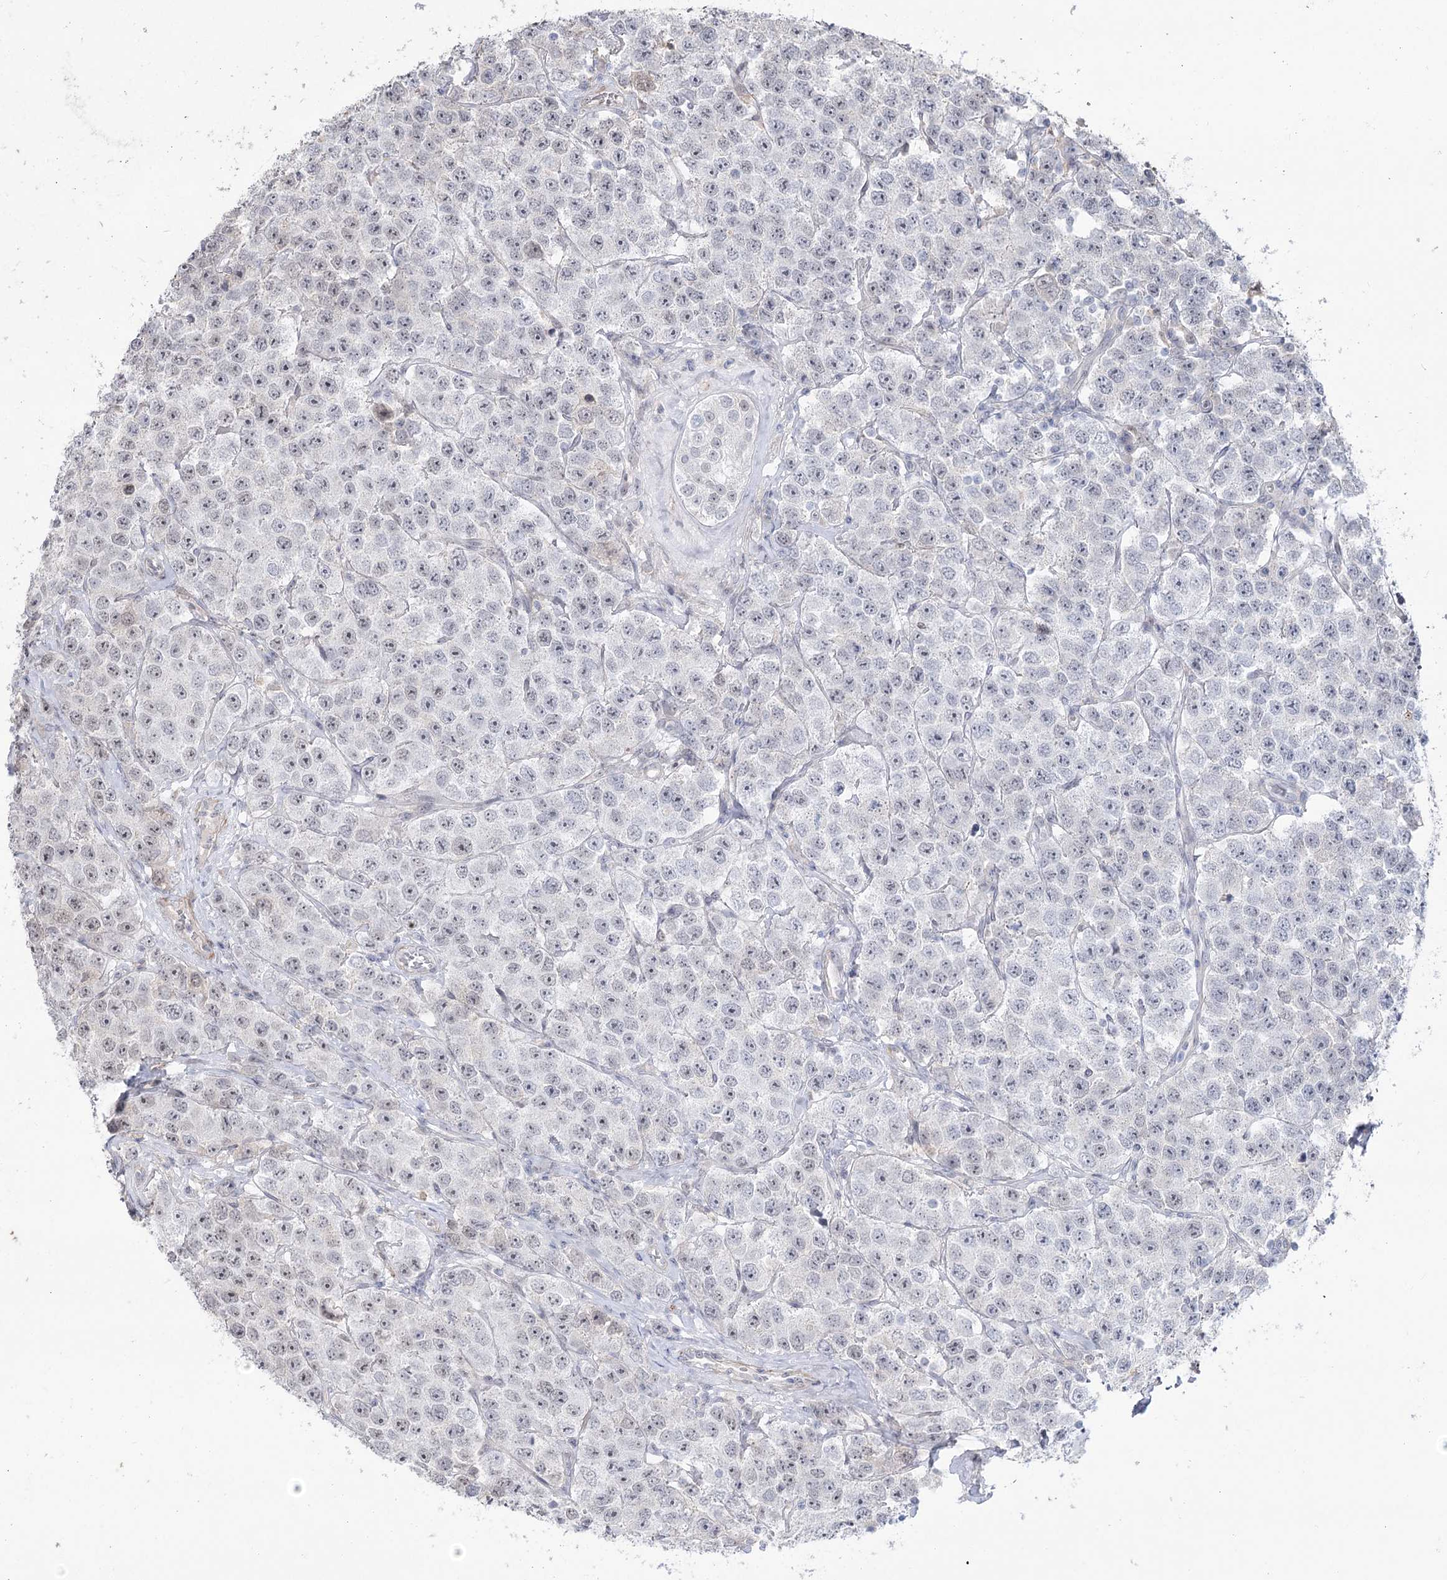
{"staining": {"intensity": "negative", "quantity": "none", "location": "none"}, "tissue": "testis cancer", "cell_type": "Tumor cells", "image_type": "cancer", "snomed": [{"axis": "morphology", "description": "Seminoma, NOS"}, {"axis": "topography", "description": "Testis"}], "caption": "This is an immunohistochemistry (IHC) histopathology image of human testis seminoma. There is no staining in tumor cells.", "gene": "ZSCAN23", "patient": {"sex": "male", "age": 28}}